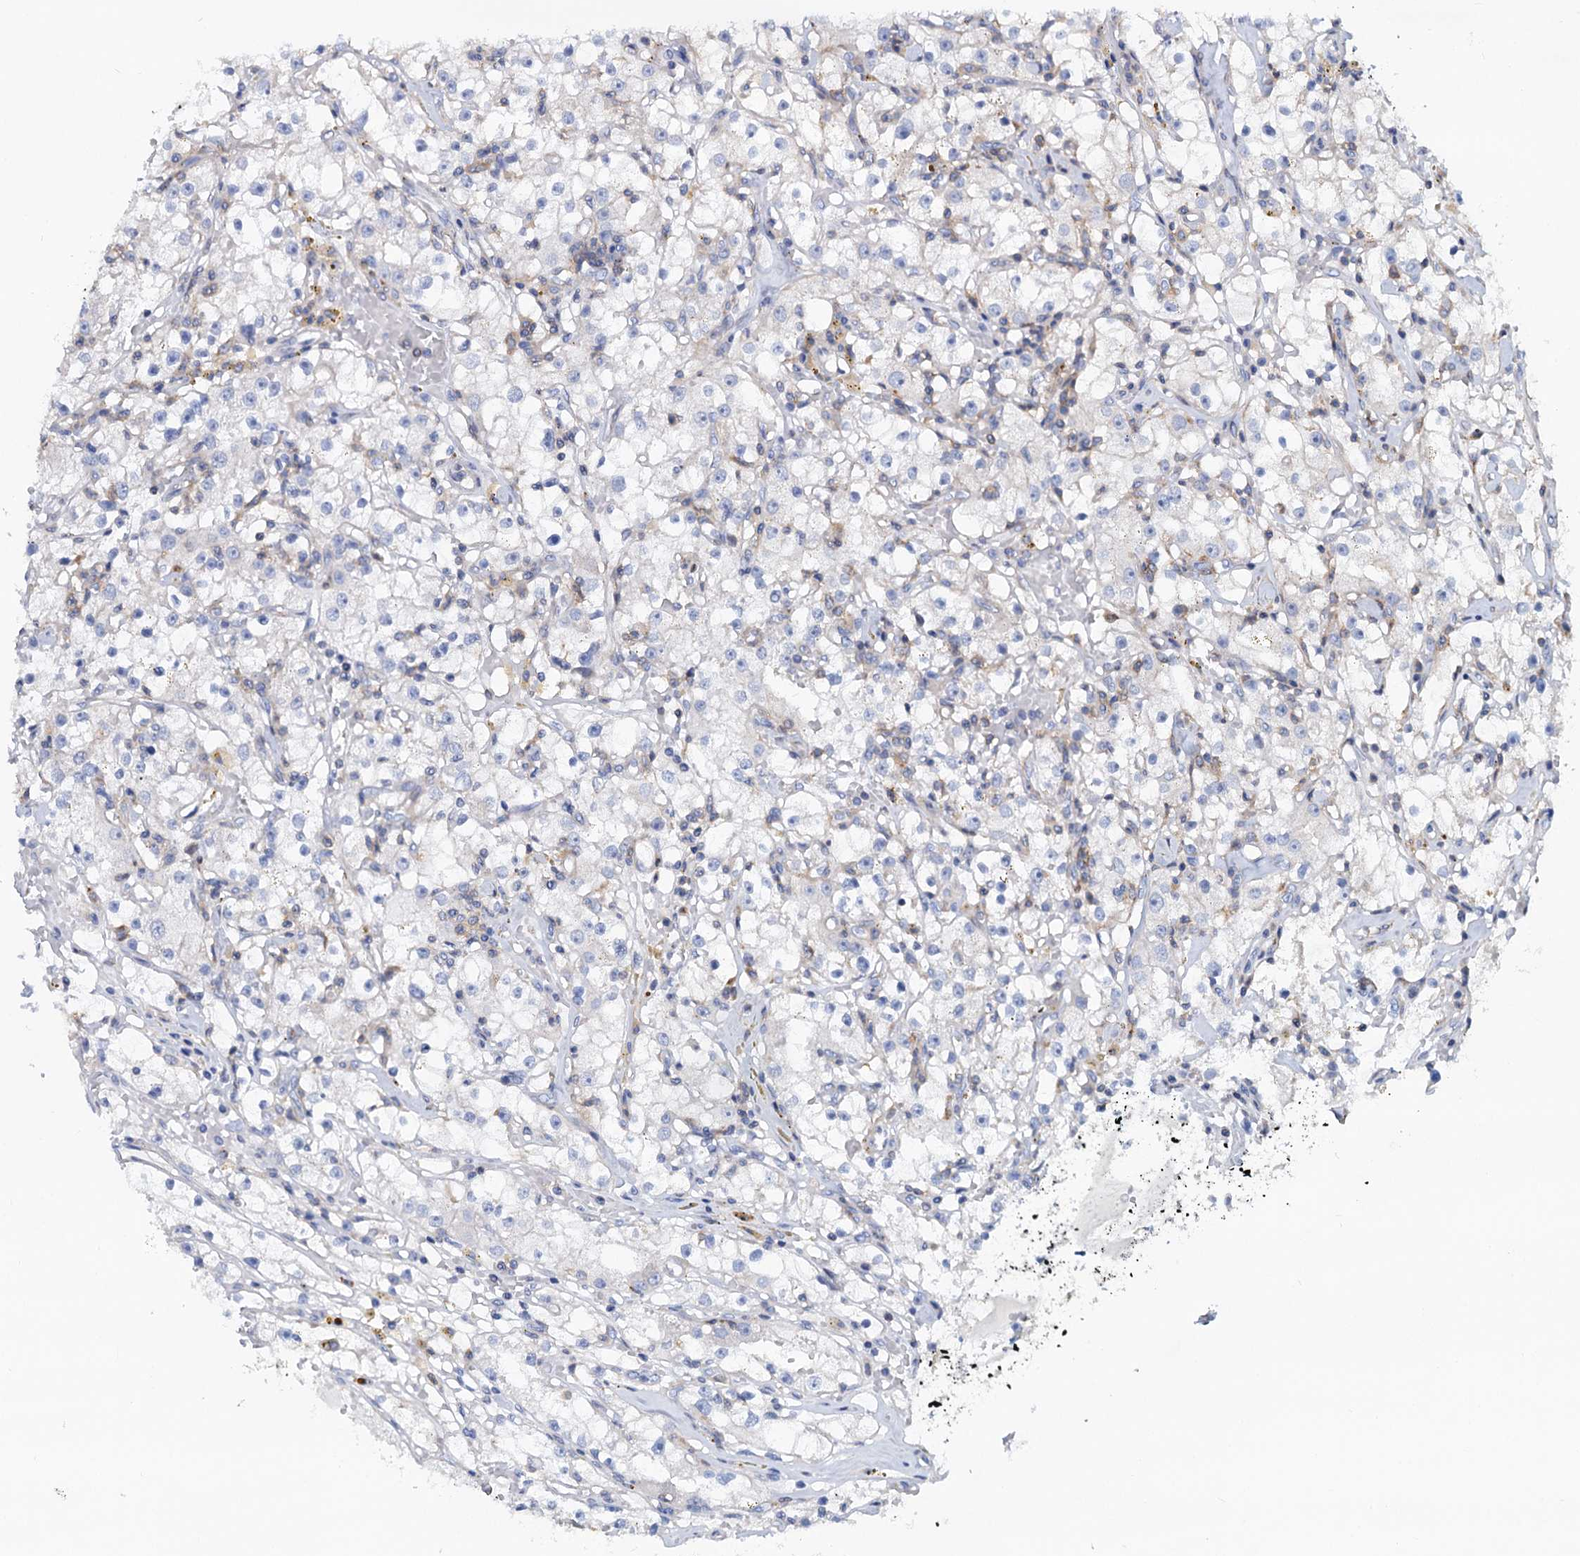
{"staining": {"intensity": "negative", "quantity": "none", "location": "none"}, "tissue": "renal cancer", "cell_type": "Tumor cells", "image_type": "cancer", "snomed": [{"axis": "morphology", "description": "Adenocarcinoma, NOS"}, {"axis": "topography", "description": "Kidney"}], "caption": "The photomicrograph shows no staining of tumor cells in renal adenocarcinoma.", "gene": "LRCH4", "patient": {"sex": "male", "age": 56}}